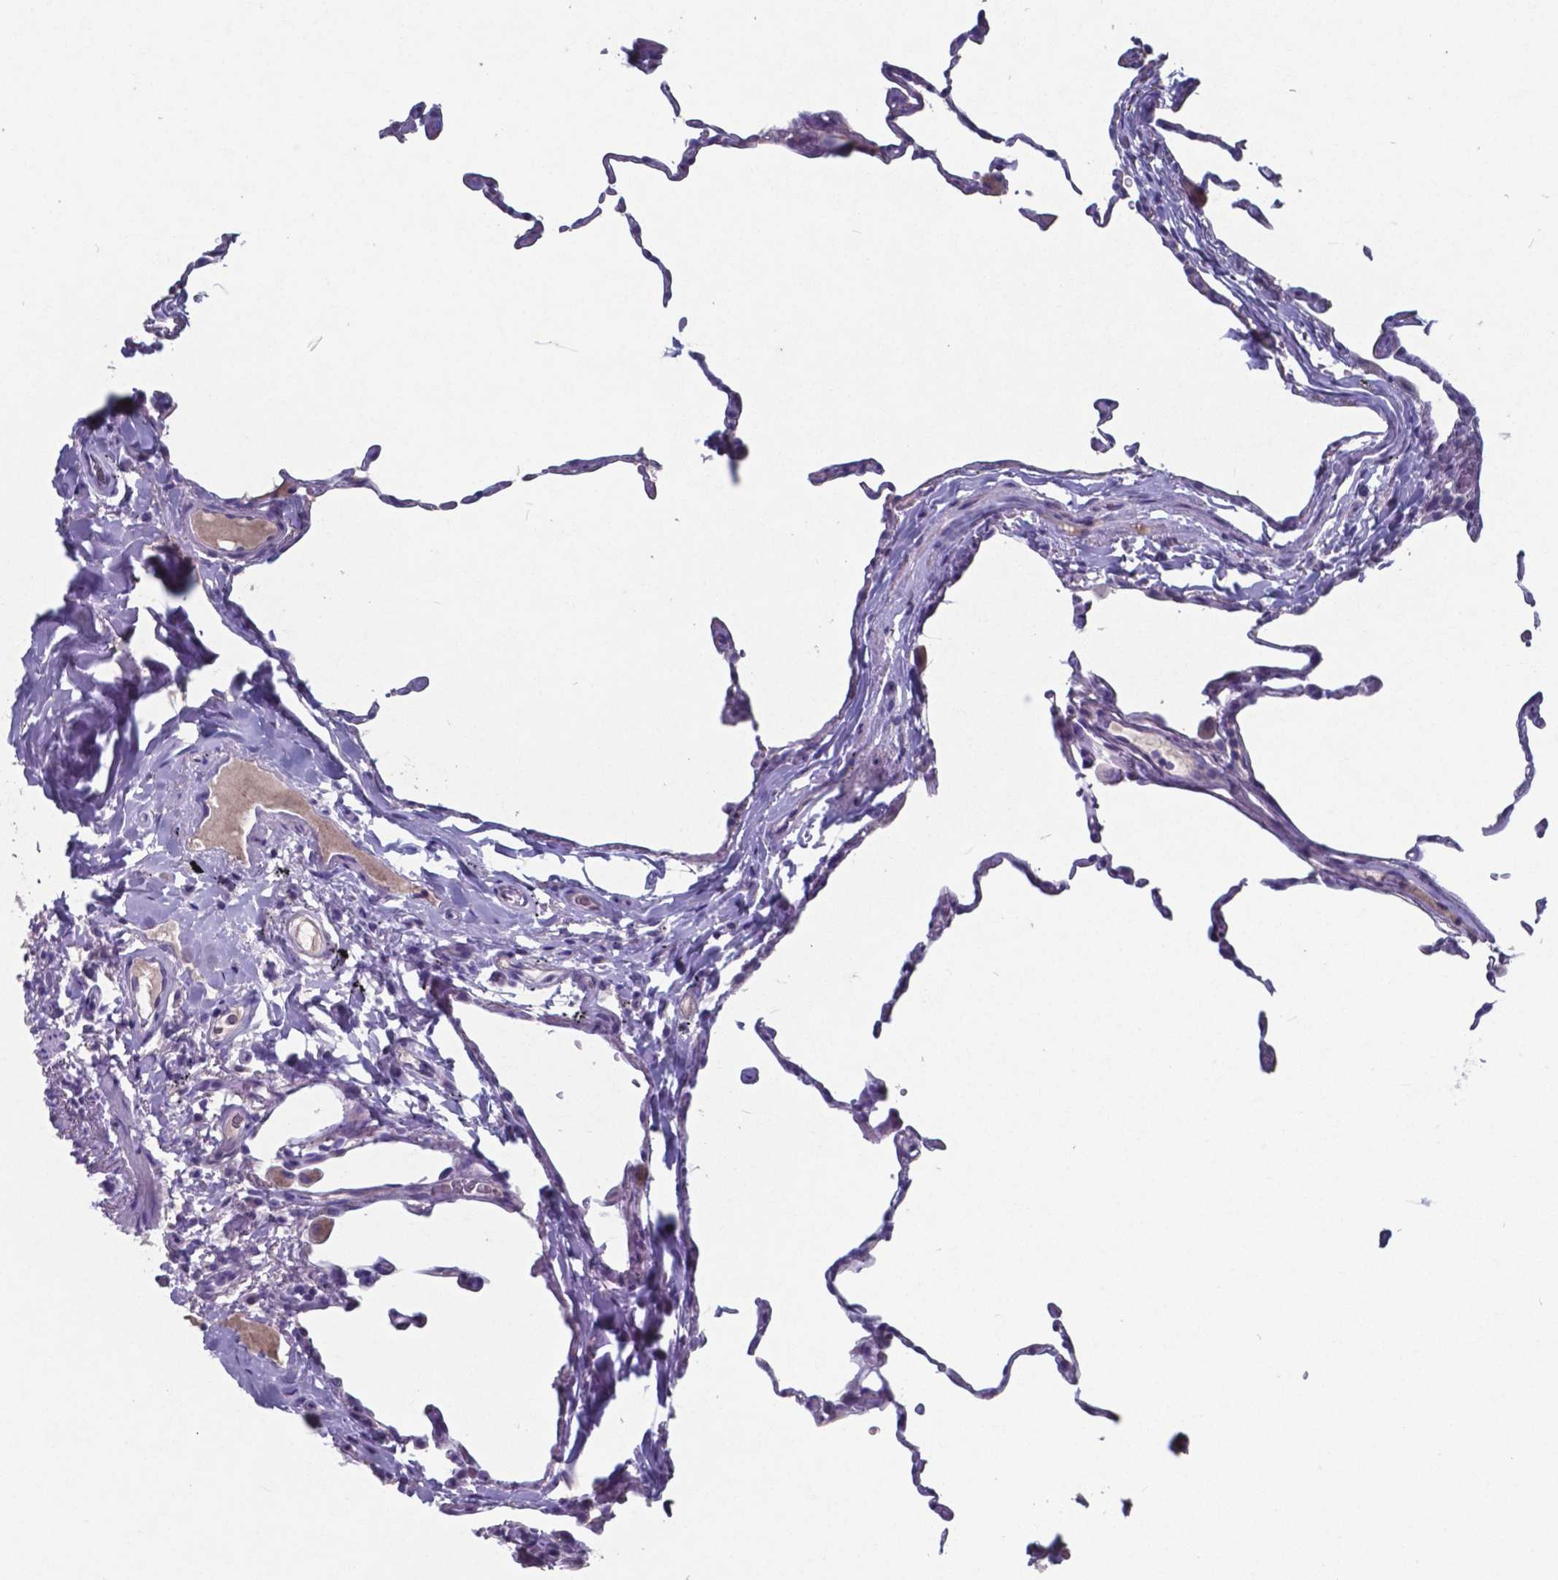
{"staining": {"intensity": "negative", "quantity": "none", "location": "none"}, "tissue": "lung", "cell_type": "Alveolar cells", "image_type": "normal", "snomed": [{"axis": "morphology", "description": "Normal tissue, NOS"}, {"axis": "topography", "description": "Lung"}], "caption": "This is a histopathology image of immunohistochemistry (IHC) staining of normal lung, which shows no staining in alveolar cells. Brightfield microscopy of IHC stained with DAB (brown) and hematoxylin (blue), captured at high magnification.", "gene": "TTR", "patient": {"sex": "female", "age": 57}}